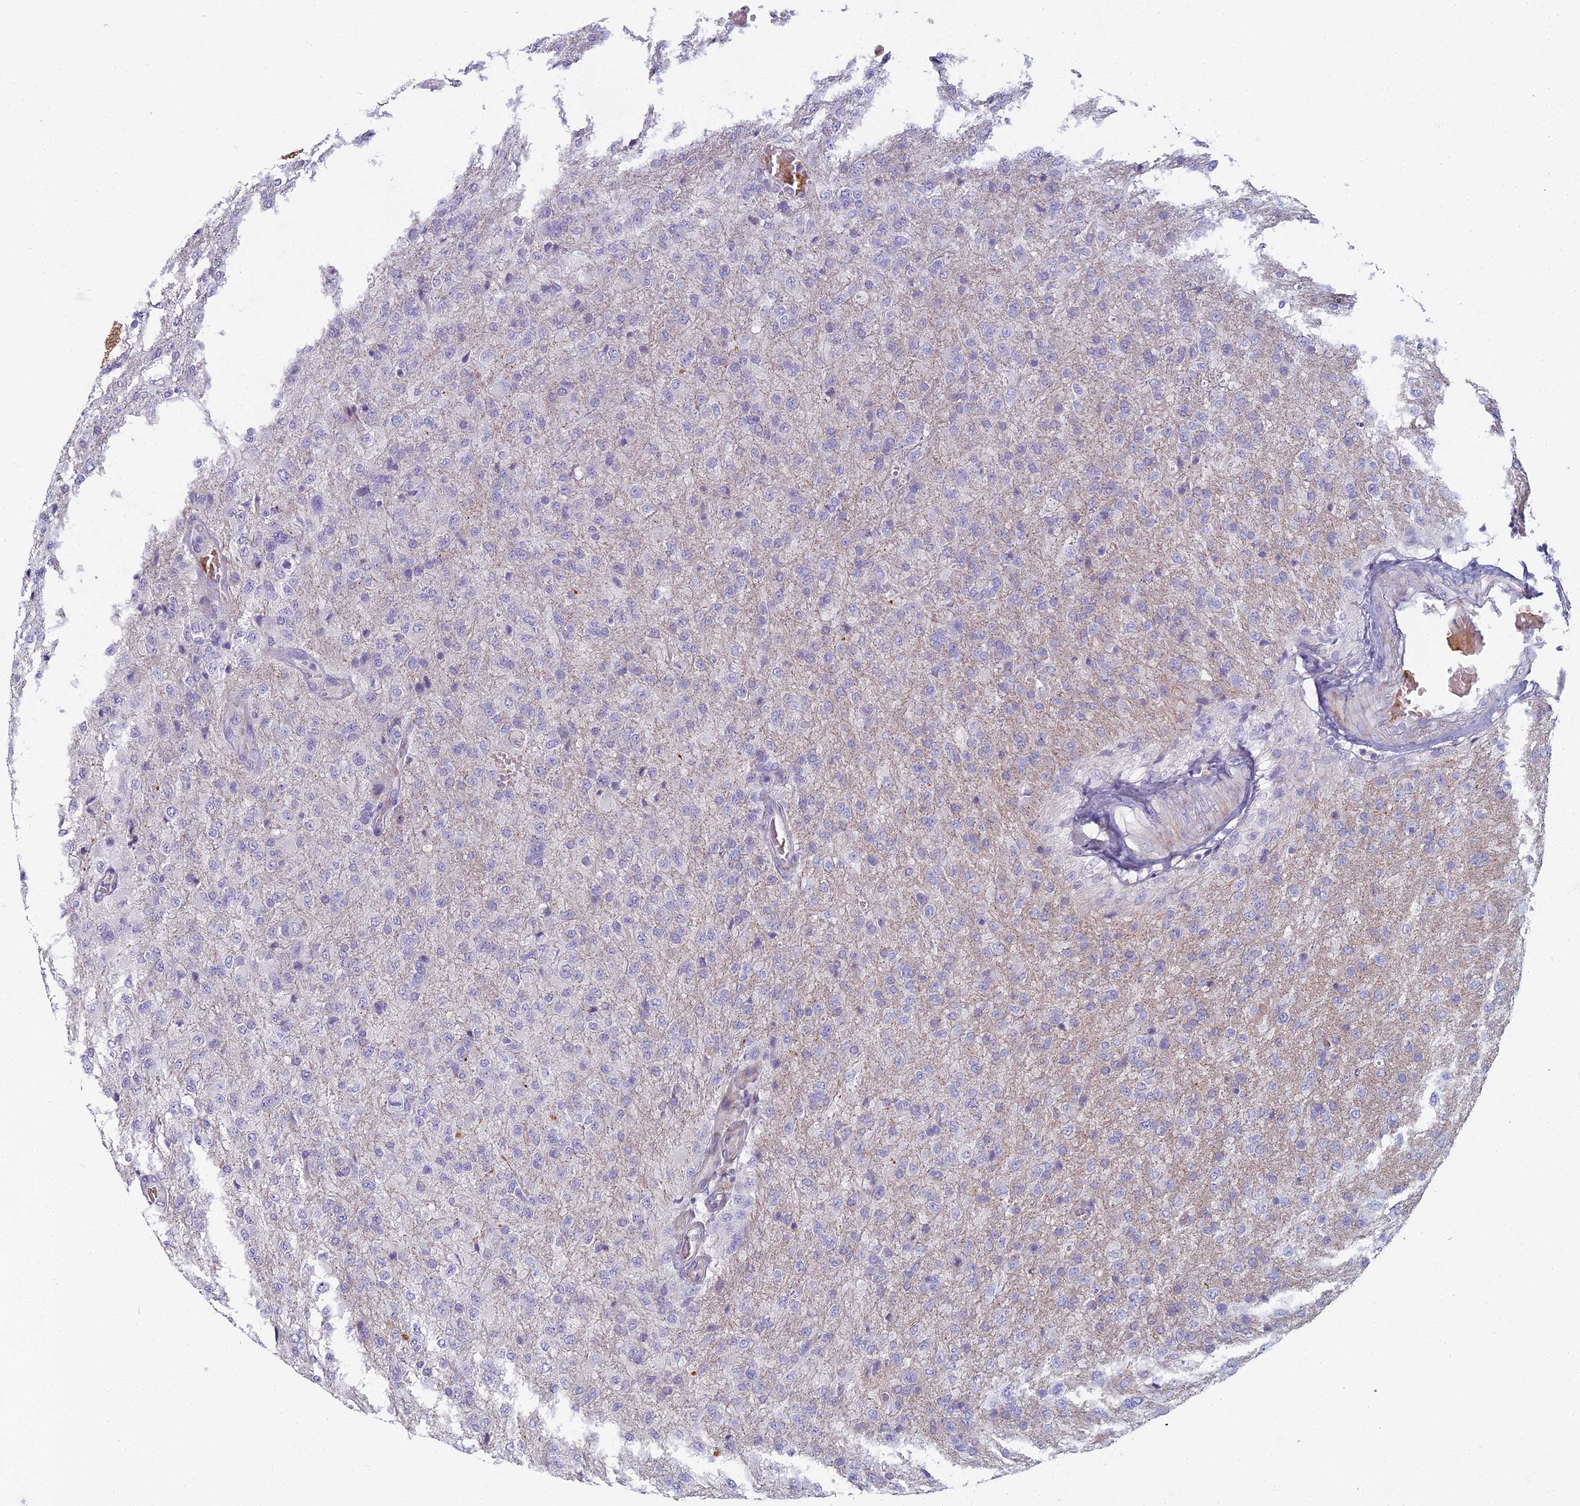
{"staining": {"intensity": "negative", "quantity": "none", "location": "none"}, "tissue": "glioma", "cell_type": "Tumor cells", "image_type": "cancer", "snomed": [{"axis": "morphology", "description": "Glioma, malignant, High grade"}, {"axis": "topography", "description": "Brain"}], "caption": "Tumor cells are negative for protein expression in human high-grade glioma (malignant).", "gene": "ARL15", "patient": {"sex": "female", "age": 74}}